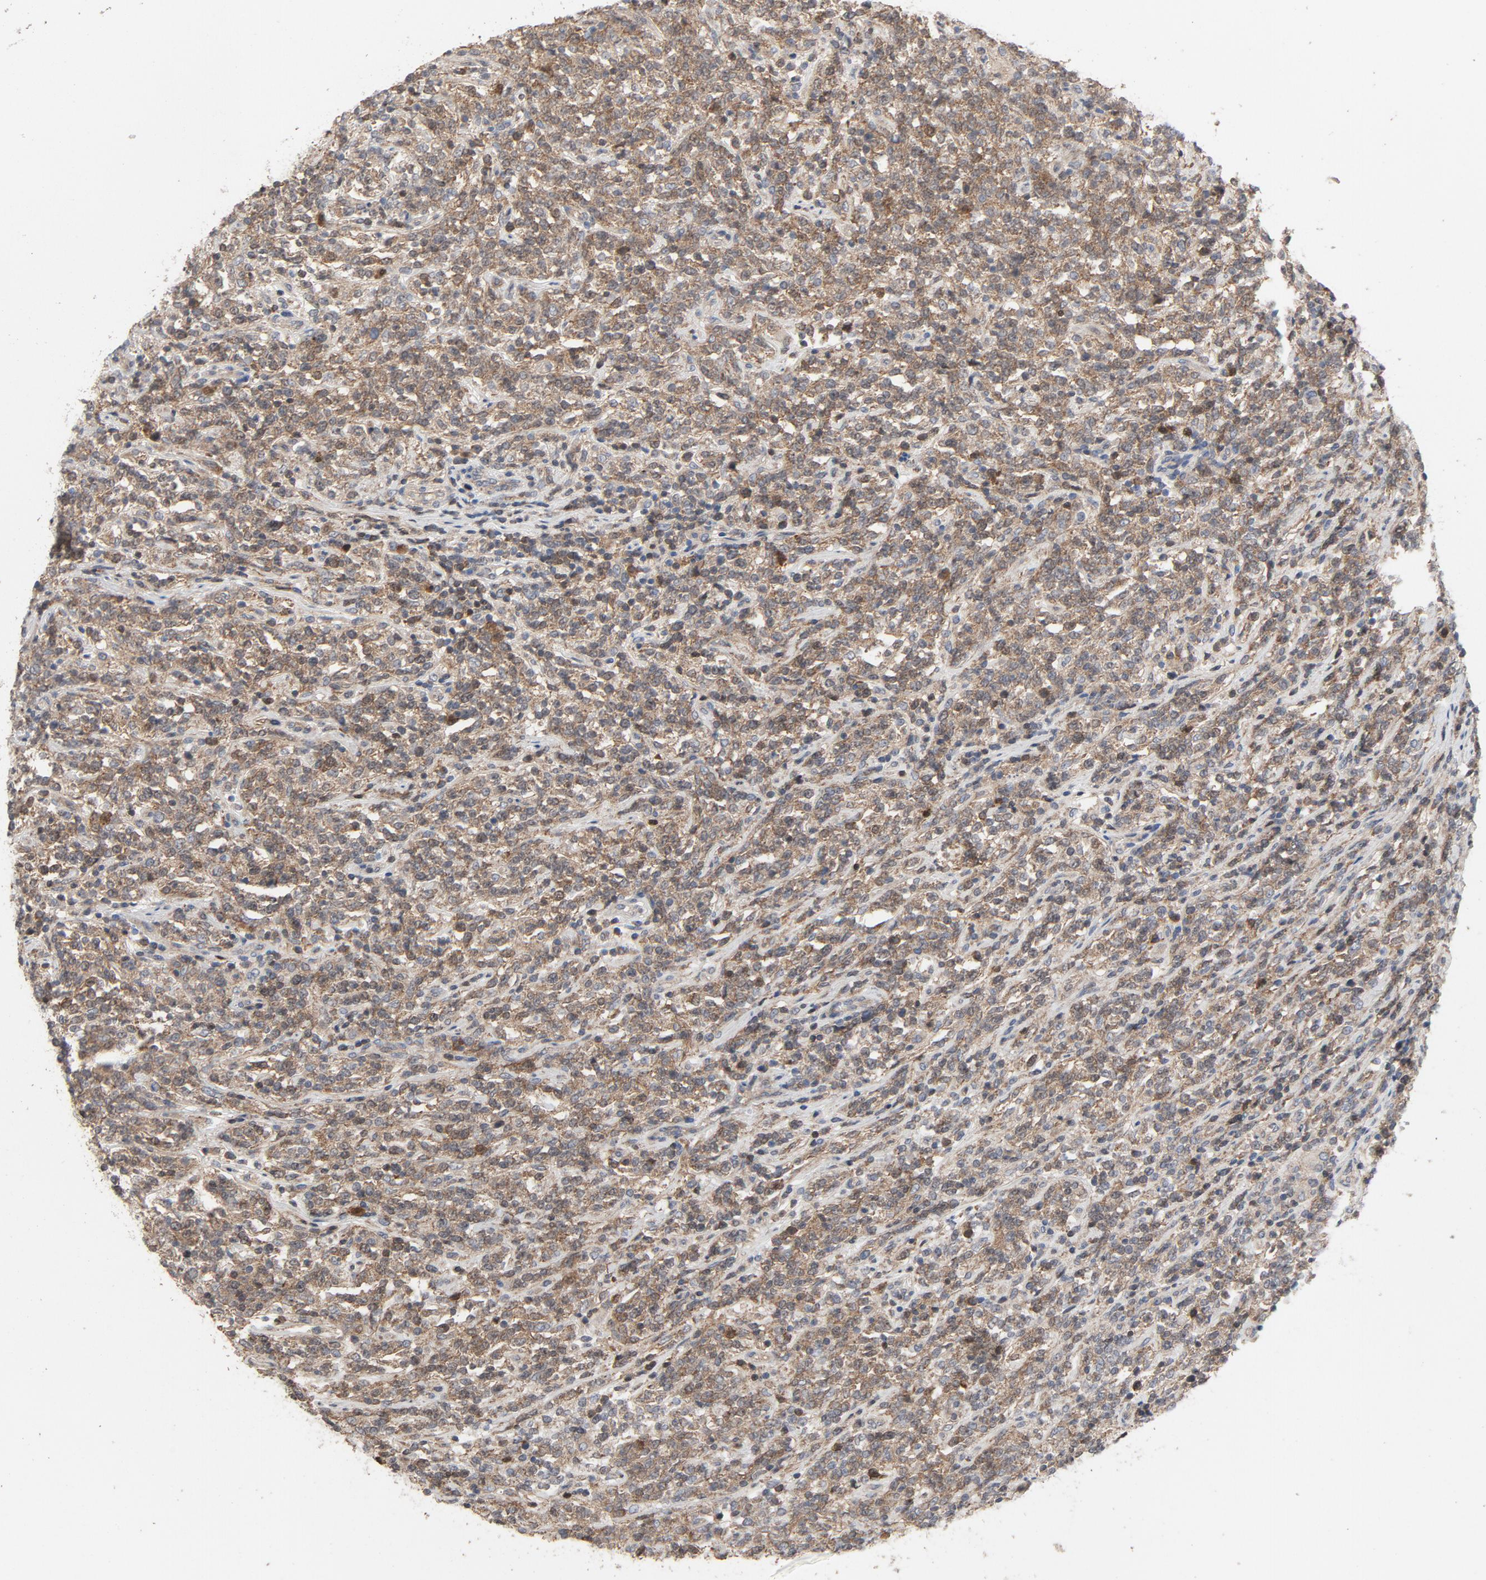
{"staining": {"intensity": "moderate", "quantity": ">75%", "location": "cytoplasmic/membranous,nuclear"}, "tissue": "lymphoma", "cell_type": "Tumor cells", "image_type": "cancer", "snomed": [{"axis": "morphology", "description": "Malignant lymphoma, non-Hodgkin's type, High grade"}, {"axis": "topography", "description": "Soft tissue"}], "caption": "Immunohistochemistry (IHC) histopathology image of neoplastic tissue: lymphoma stained using immunohistochemistry reveals medium levels of moderate protein expression localized specifically in the cytoplasmic/membranous and nuclear of tumor cells, appearing as a cytoplasmic/membranous and nuclear brown color.", "gene": "CDK6", "patient": {"sex": "male", "age": 18}}